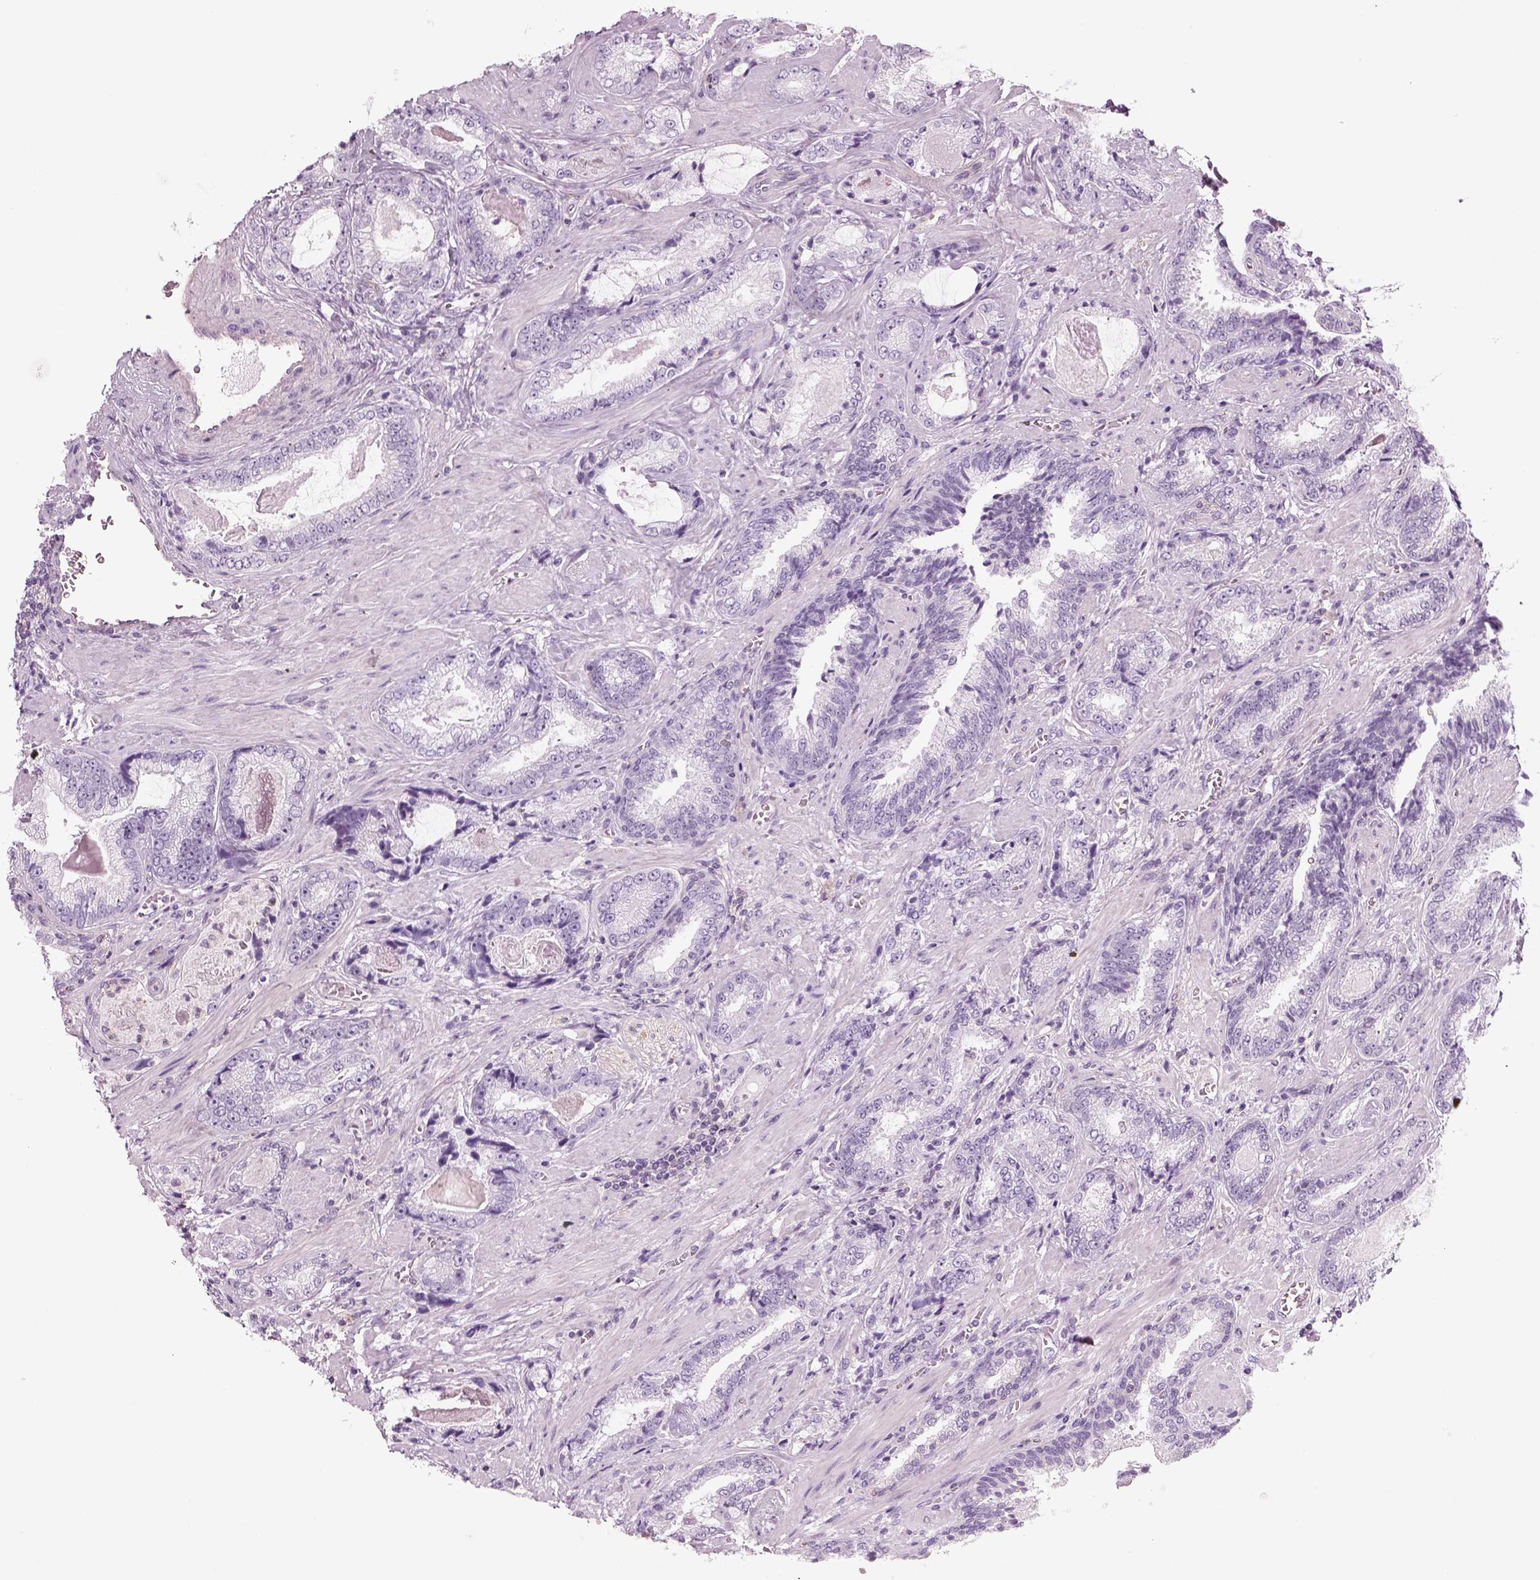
{"staining": {"intensity": "negative", "quantity": "none", "location": "none"}, "tissue": "prostate cancer", "cell_type": "Tumor cells", "image_type": "cancer", "snomed": [{"axis": "morphology", "description": "Adenocarcinoma, Low grade"}, {"axis": "topography", "description": "Prostate"}], "caption": "Tumor cells show no significant positivity in low-grade adenocarcinoma (prostate). Nuclei are stained in blue.", "gene": "SLC1A7", "patient": {"sex": "male", "age": 61}}